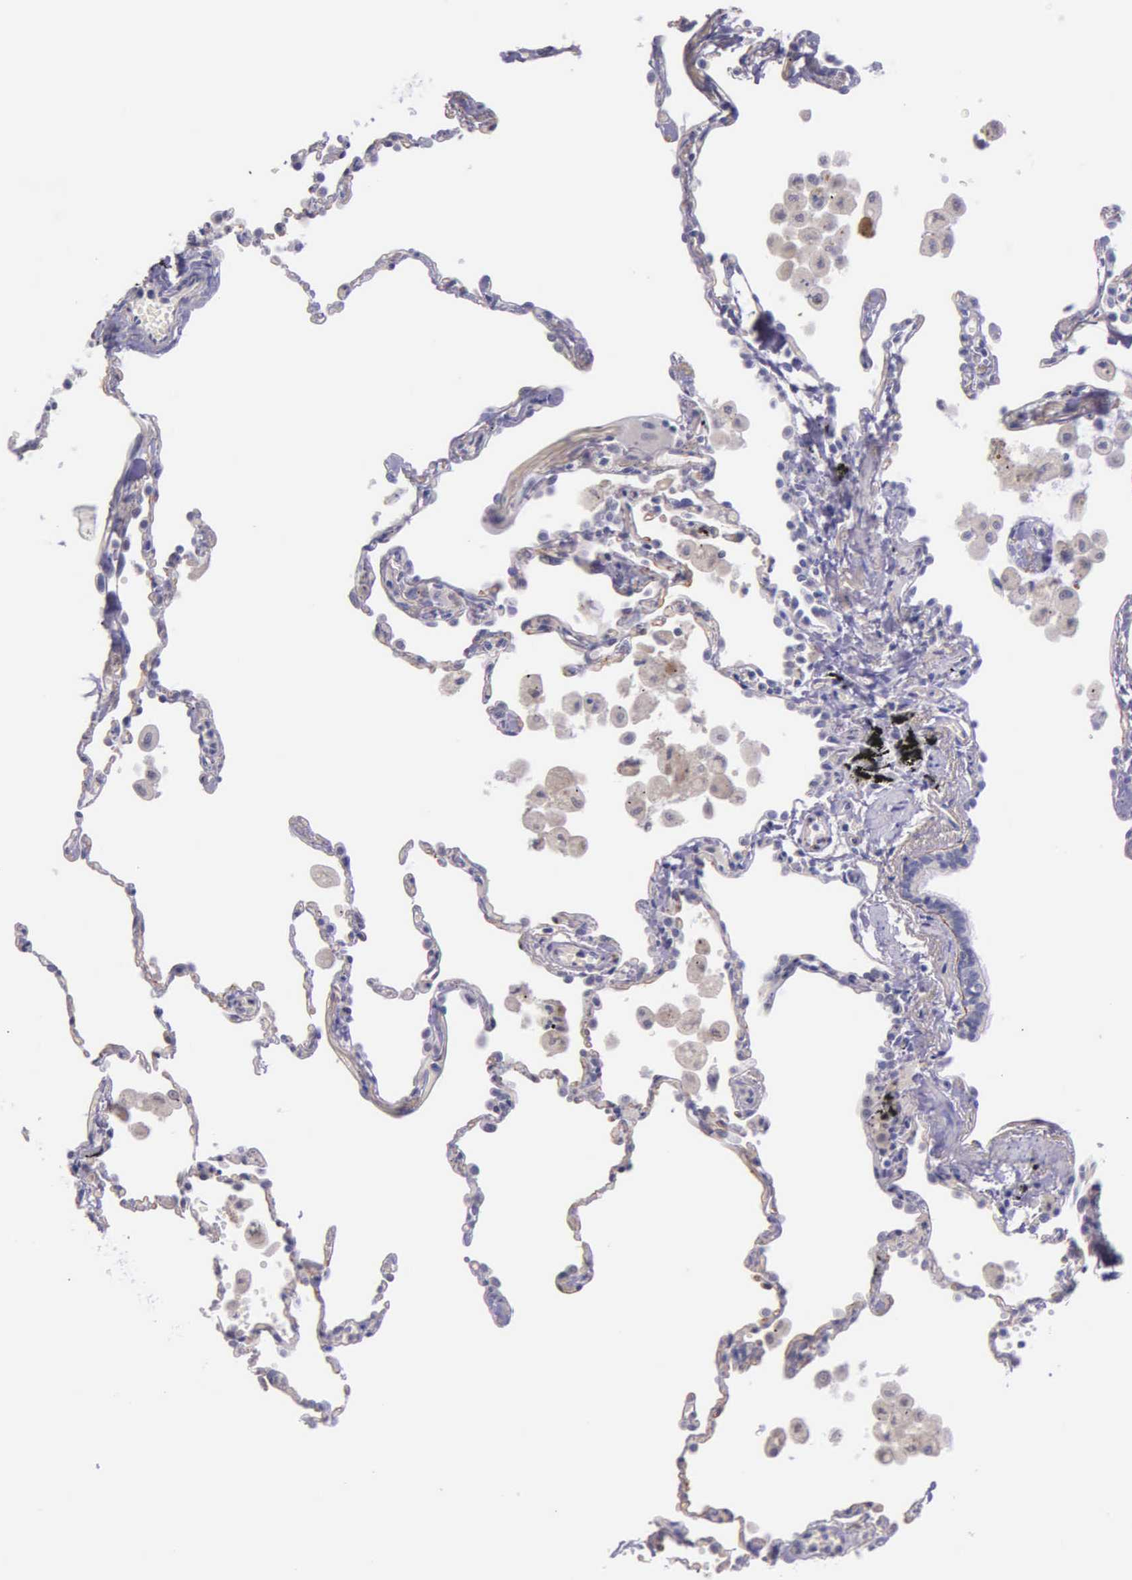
{"staining": {"intensity": "negative", "quantity": "none", "location": "none"}, "tissue": "lung", "cell_type": "Alveolar cells", "image_type": "normal", "snomed": [{"axis": "morphology", "description": "Normal tissue, NOS"}, {"axis": "topography", "description": "Lung"}], "caption": "A high-resolution photomicrograph shows immunohistochemistry staining of unremarkable lung, which shows no significant staining in alveolar cells.", "gene": "THSD7A", "patient": {"sex": "male", "age": 71}}